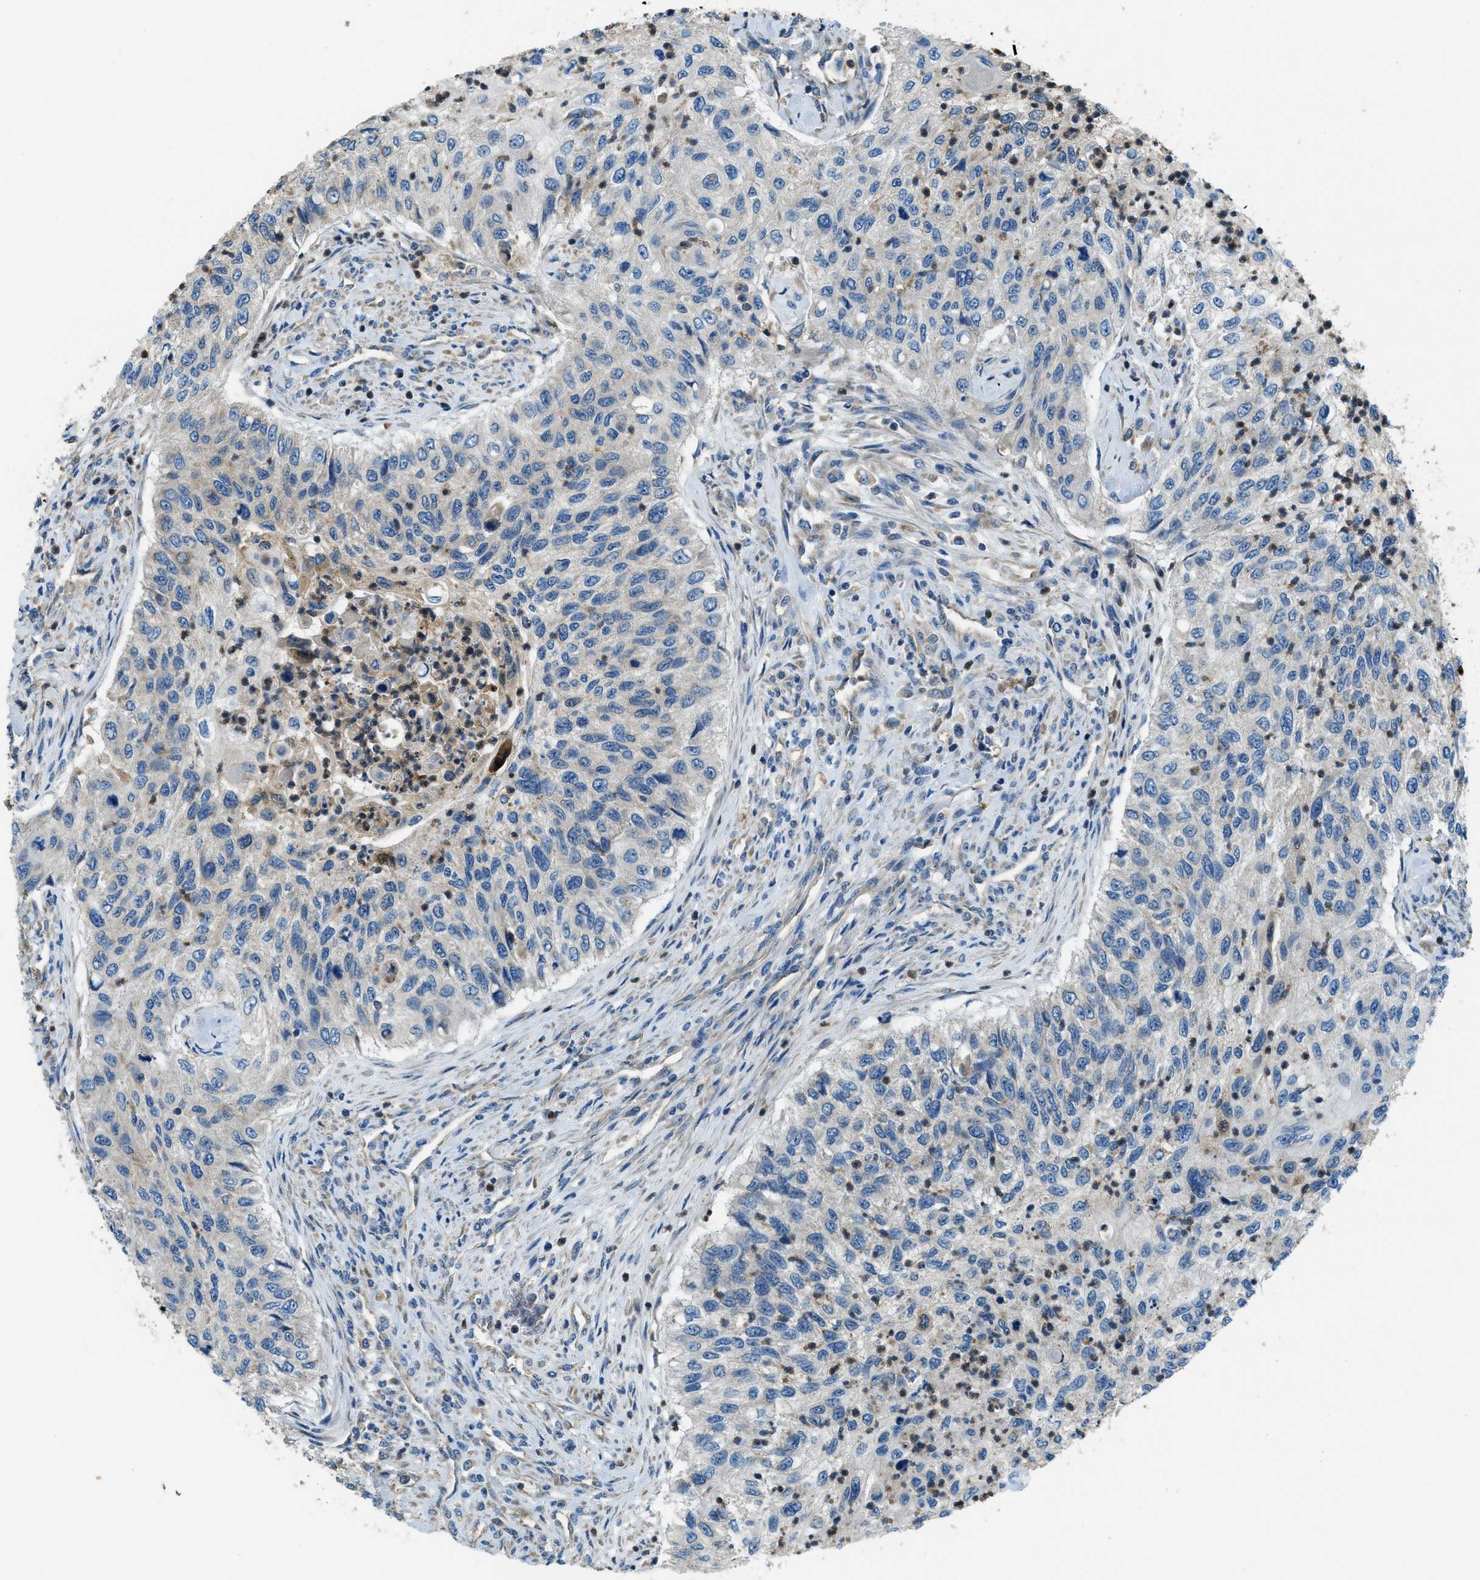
{"staining": {"intensity": "negative", "quantity": "none", "location": "none"}, "tissue": "urothelial cancer", "cell_type": "Tumor cells", "image_type": "cancer", "snomed": [{"axis": "morphology", "description": "Urothelial carcinoma, High grade"}, {"axis": "topography", "description": "Urinary bladder"}], "caption": "High-grade urothelial carcinoma was stained to show a protein in brown. There is no significant expression in tumor cells. (Brightfield microscopy of DAB (3,3'-diaminobenzidine) immunohistochemistry at high magnification).", "gene": "GIMAP8", "patient": {"sex": "female", "age": 60}}